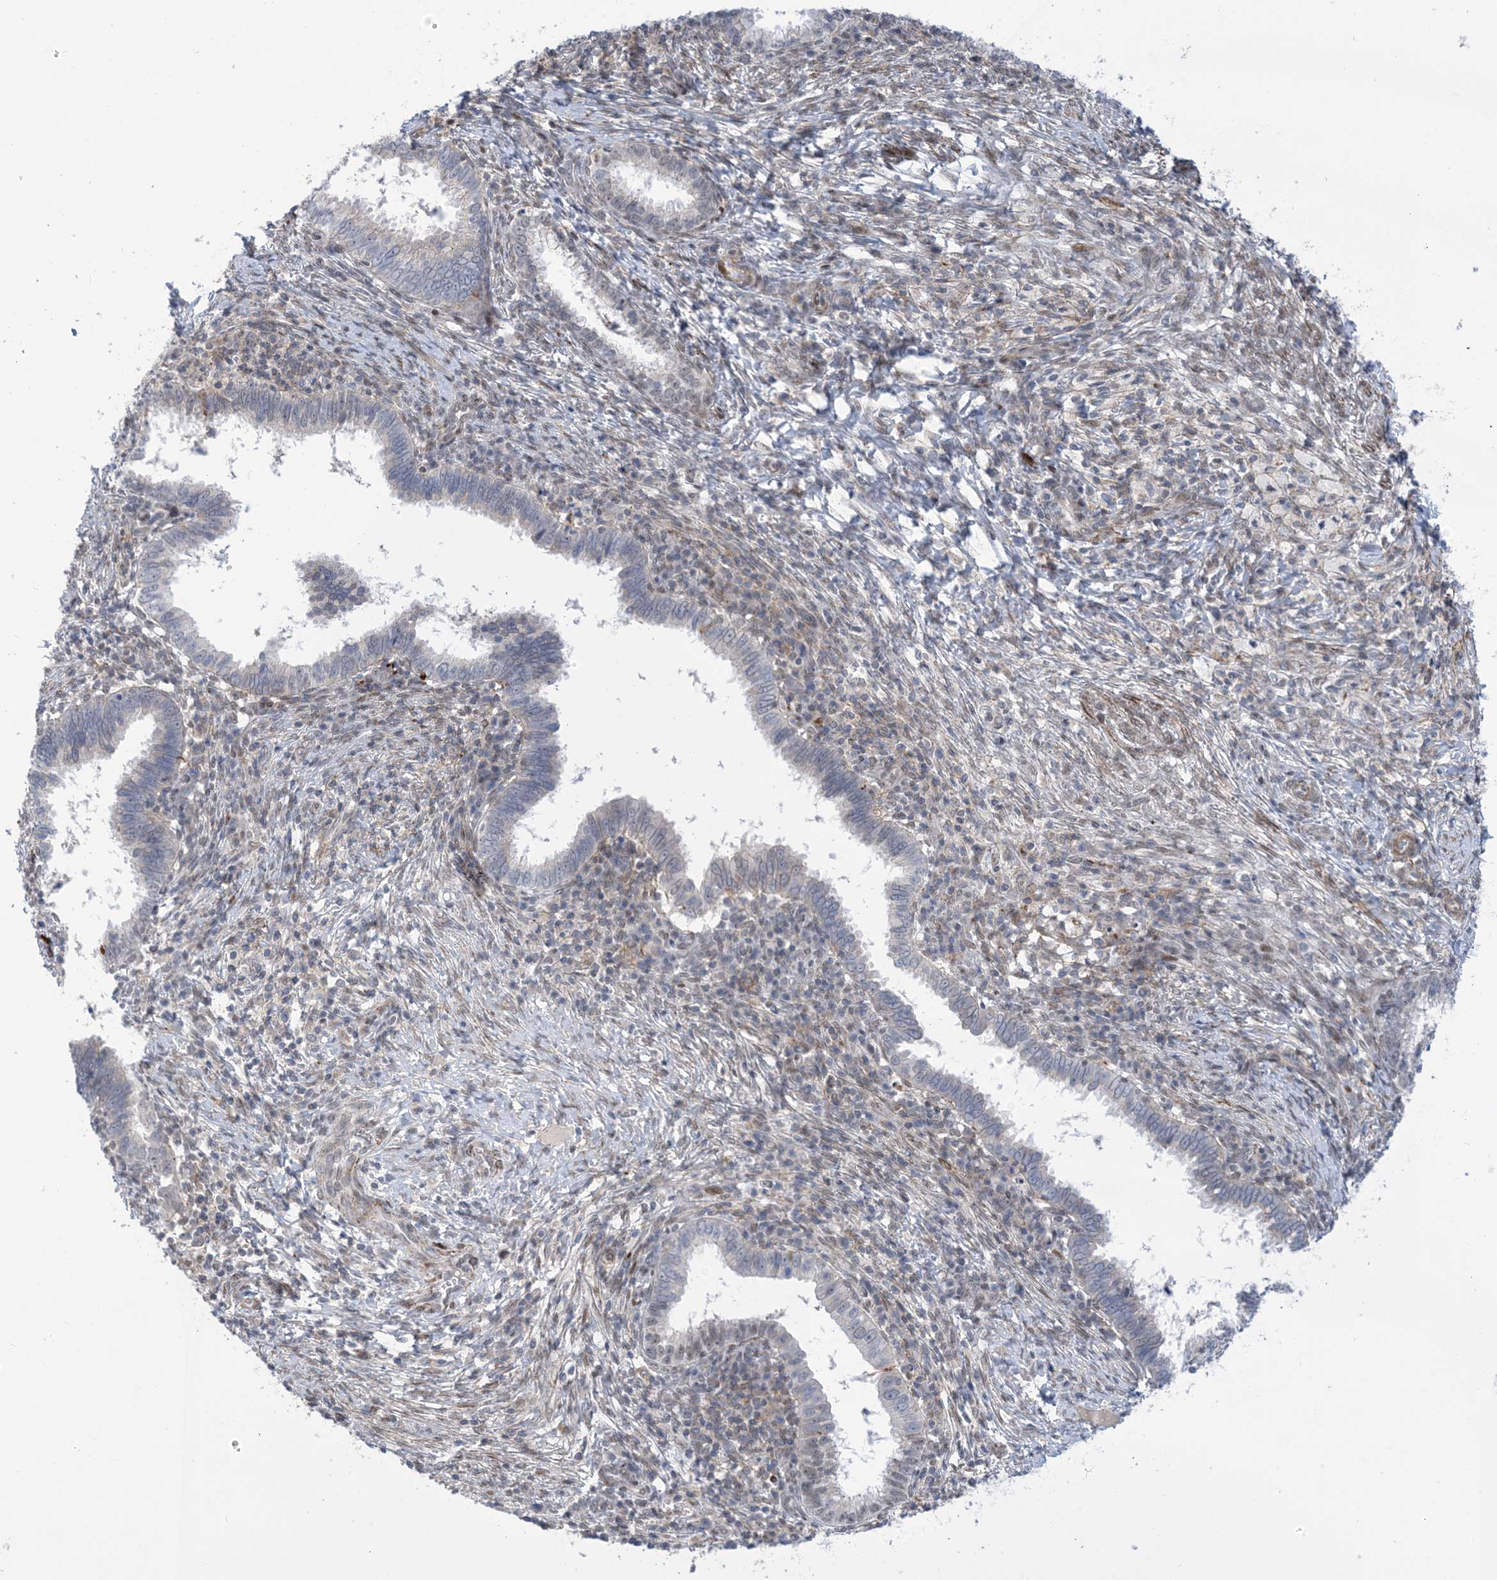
{"staining": {"intensity": "negative", "quantity": "none", "location": "none"}, "tissue": "cervical cancer", "cell_type": "Tumor cells", "image_type": "cancer", "snomed": [{"axis": "morphology", "description": "Adenocarcinoma, NOS"}, {"axis": "topography", "description": "Cervix"}], "caption": "Adenocarcinoma (cervical) was stained to show a protein in brown. There is no significant positivity in tumor cells.", "gene": "ZNF8", "patient": {"sex": "female", "age": 36}}